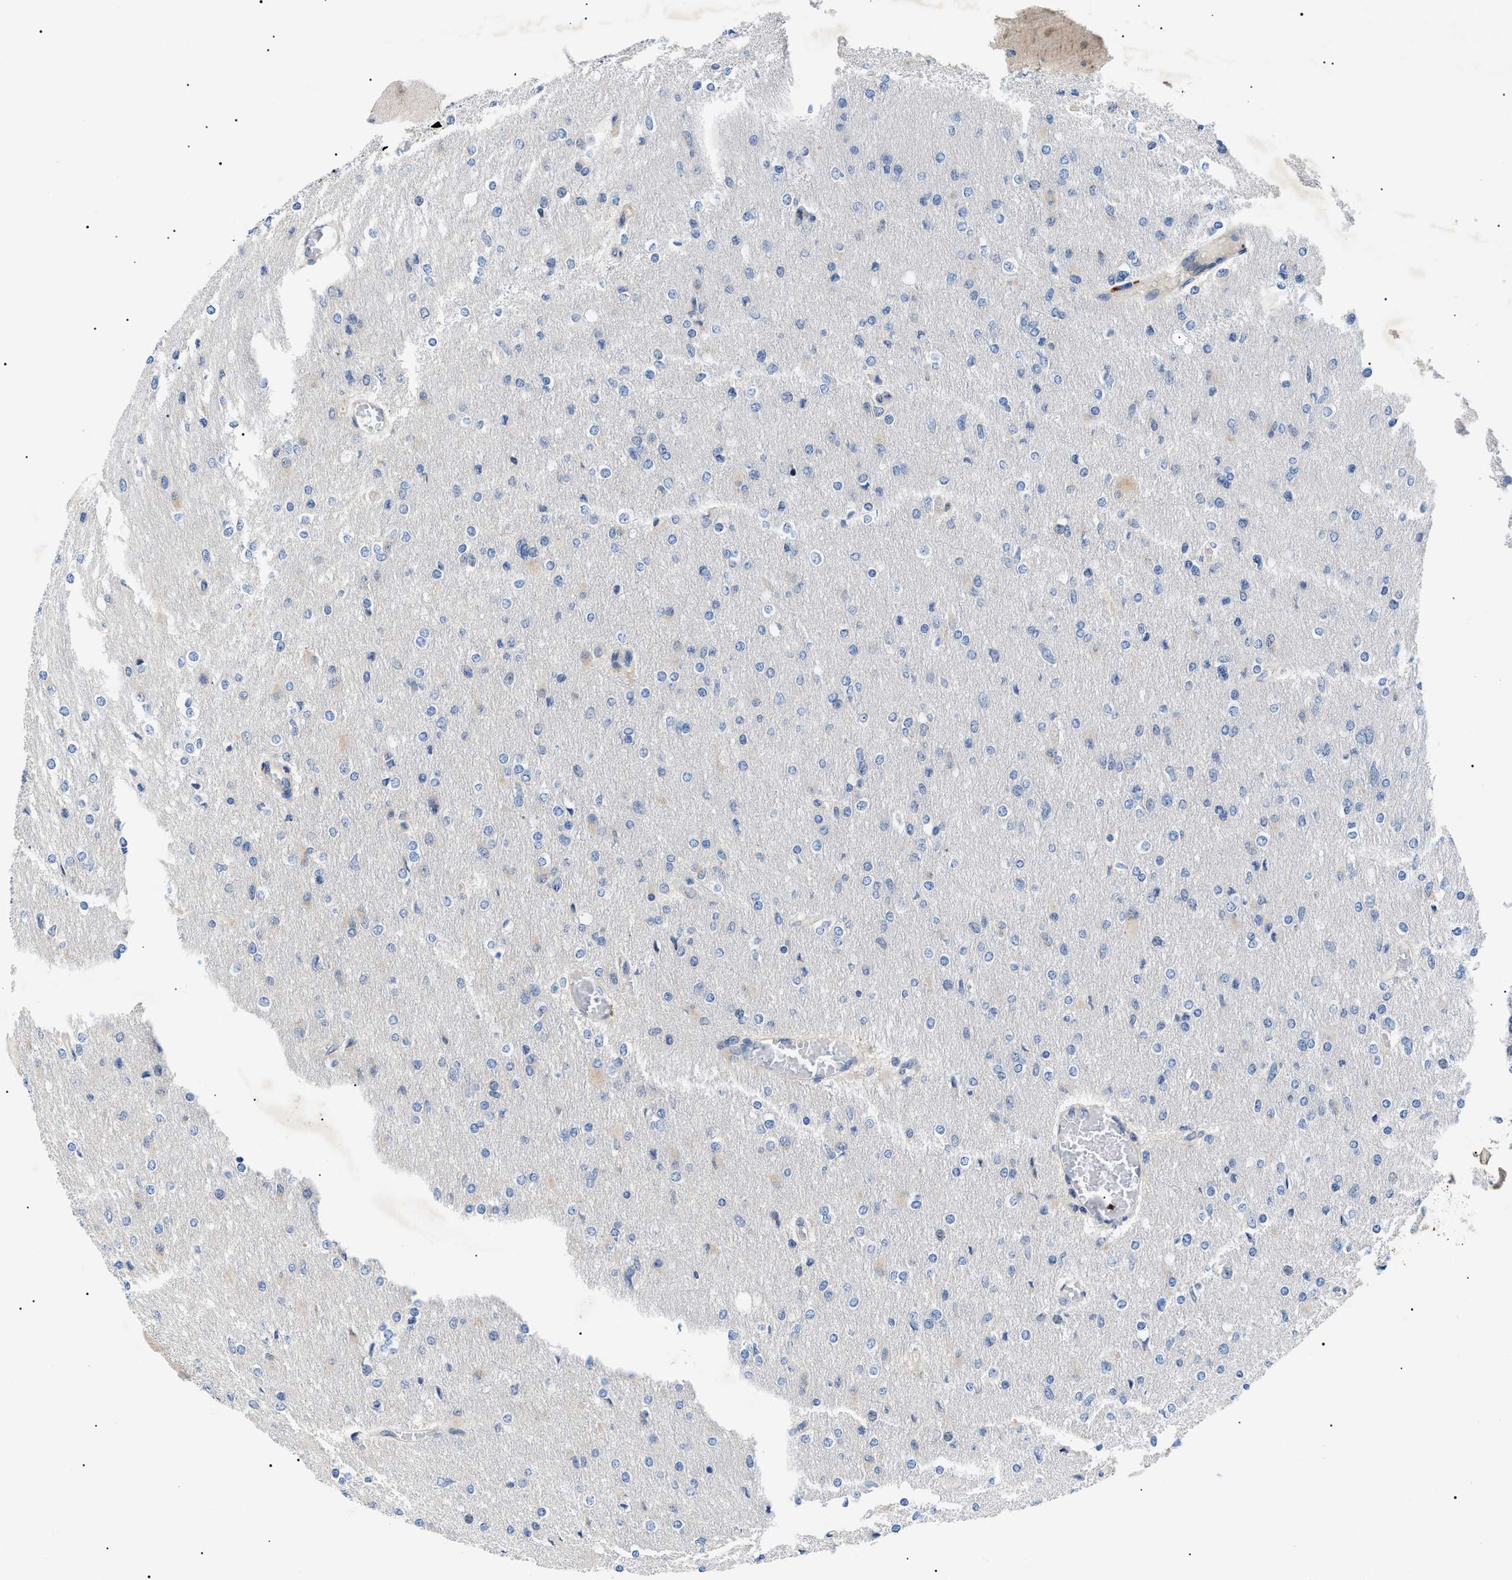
{"staining": {"intensity": "negative", "quantity": "none", "location": "none"}, "tissue": "glioma", "cell_type": "Tumor cells", "image_type": "cancer", "snomed": [{"axis": "morphology", "description": "Glioma, malignant, High grade"}, {"axis": "topography", "description": "Cerebral cortex"}], "caption": "Human malignant glioma (high-grade) stained for a protein using immunohistochemistry (IHC) displays no positivity in tumor cells.", "gene": "RIPK1", "patient": {"sex": "female", "age": 36}}